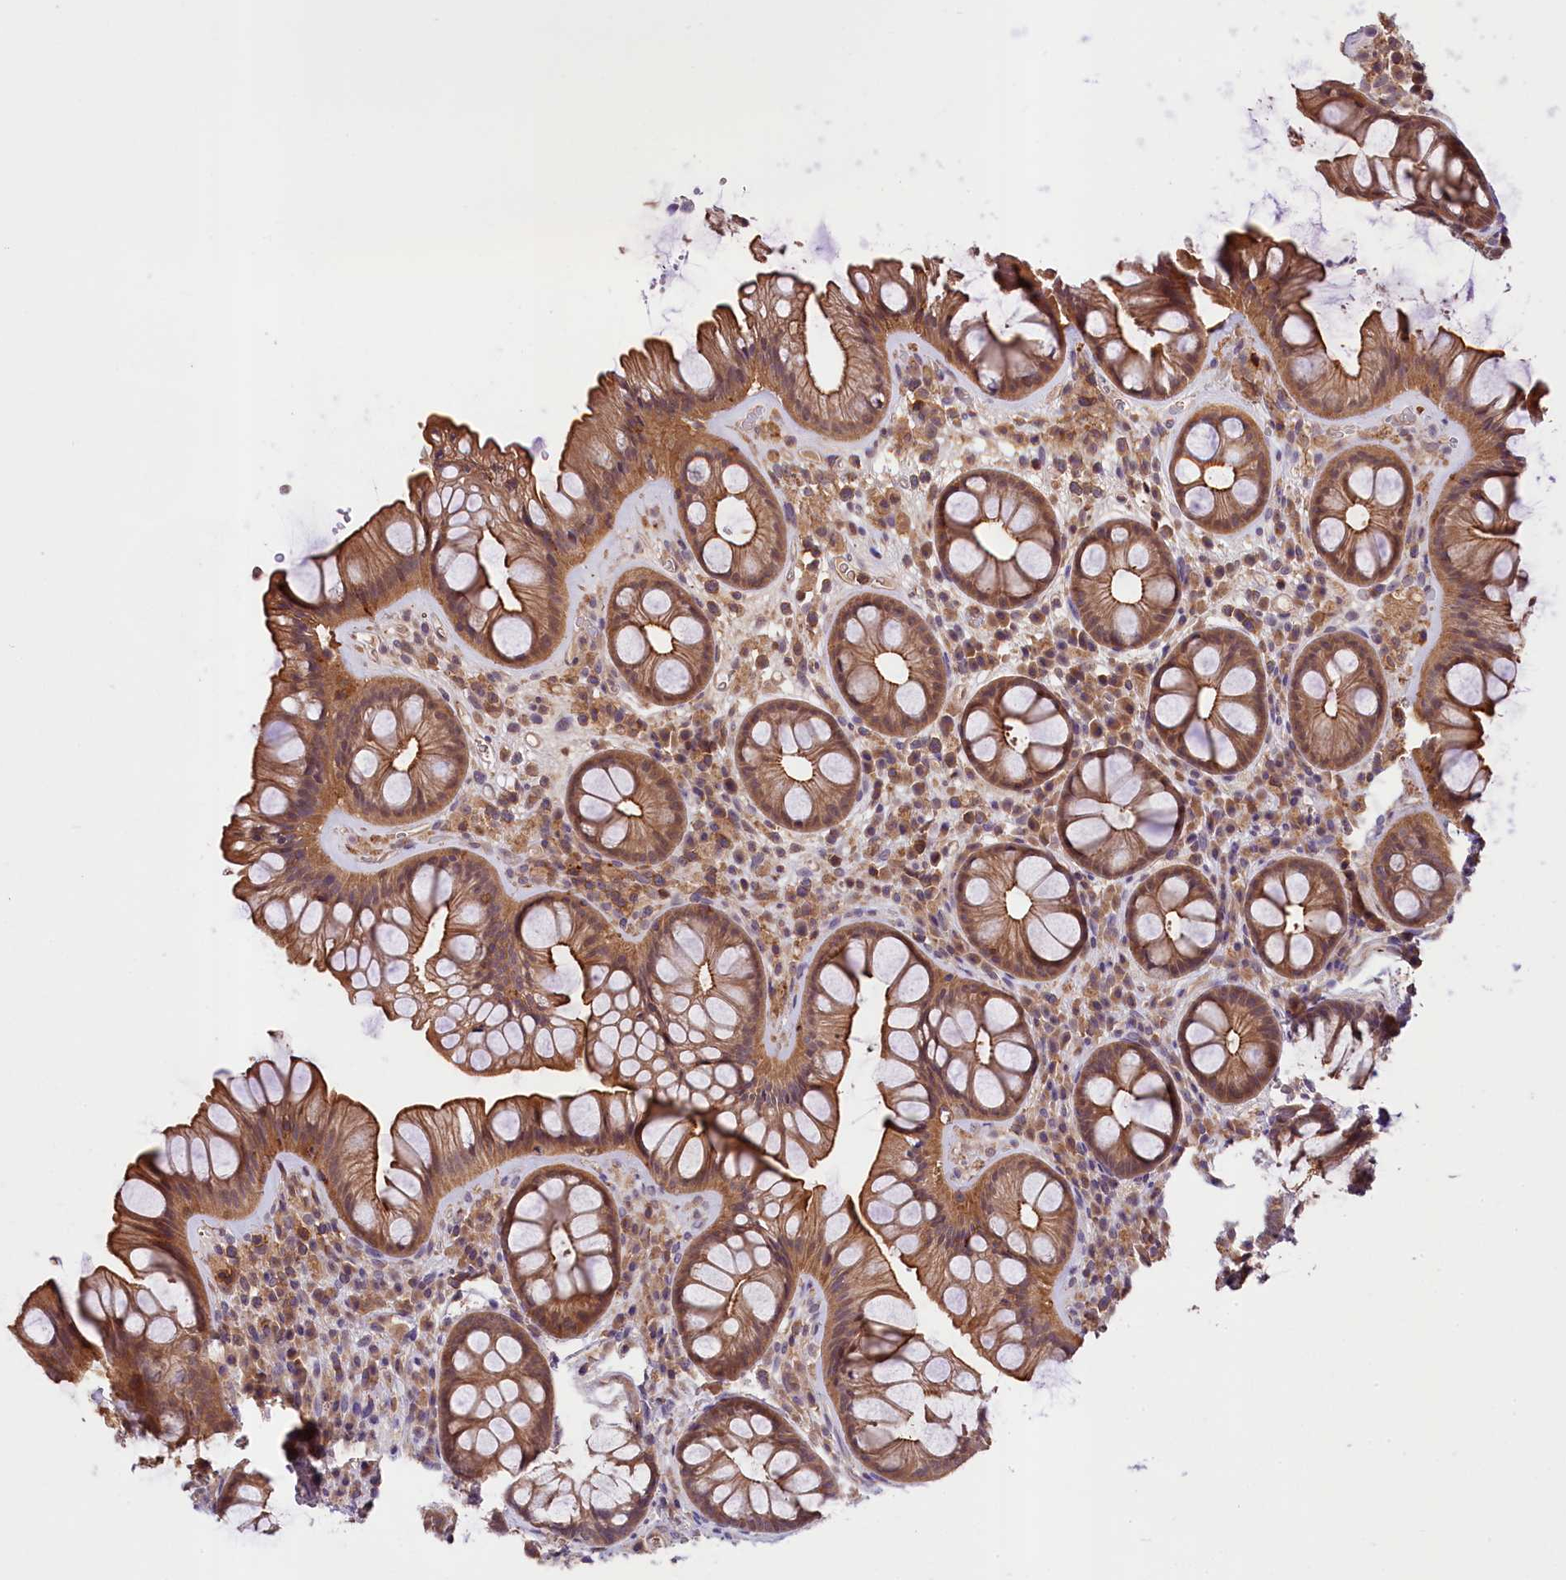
{"staining": {"intensity": "moderate", "quantity": ">75%", "location": "cytoplasmic/membranous"}, "tissue": "rectum", "cell_type": "Glandular cells", "image_type": "normal", "snomed": [{"axis": "morphology", "description": "Normal tissue, NOS"}, {"axis": "topography", "description": "Rectum"}], "caption": "Moderate cytoplasmic/membranous staining is present in approximately >75% of glandular cells in unremarkable rectum. (IHC, brightfield microscopy, high magnification).", "gene": "SKIDA1", "patient": {"sex": "male", "age": 74}}